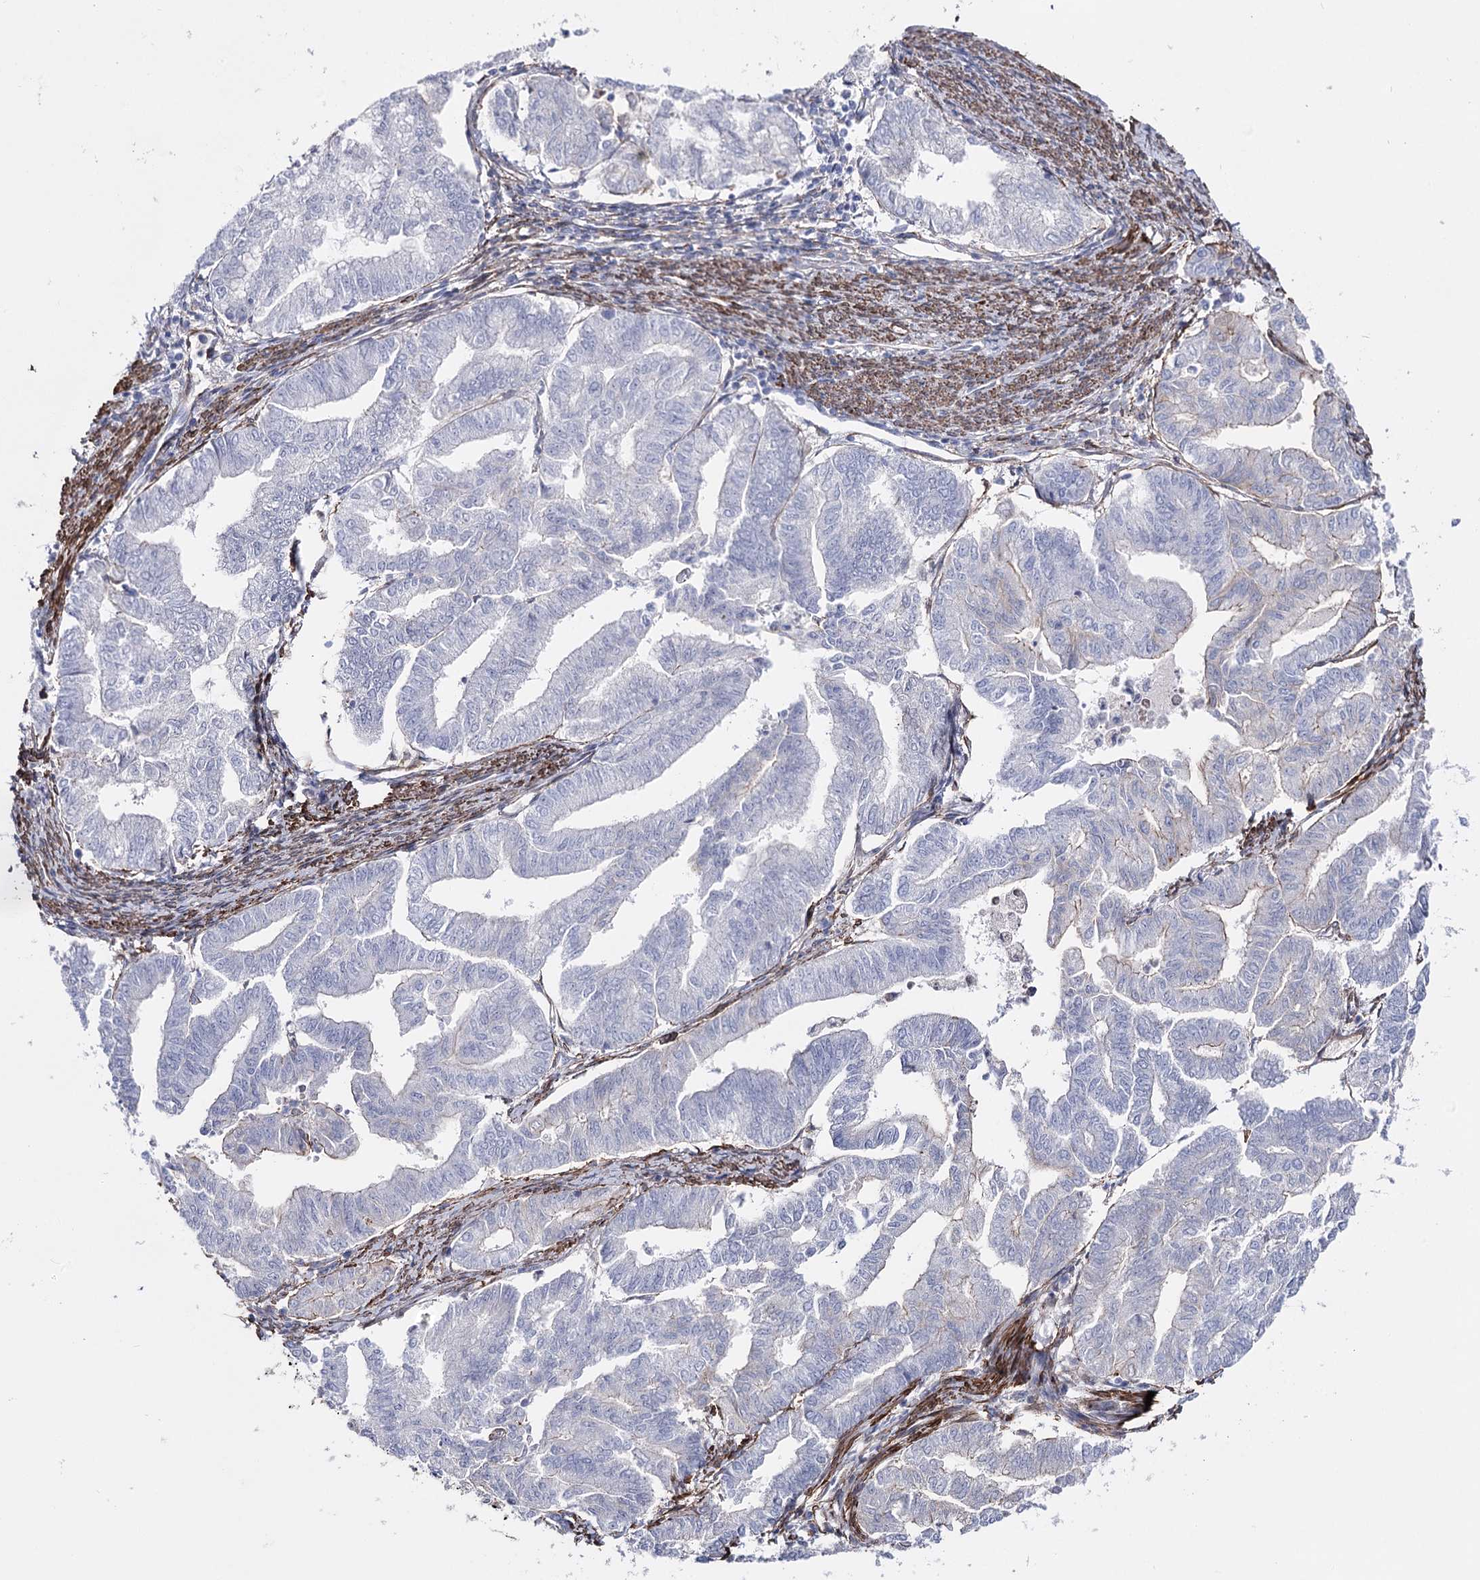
{"staining": {"intensity": "negative", "quantity": "none", "location": "none"}, "tissue": "endometrial cancer", "cell_type": "Tumor cells", "image_type": "cancer", "snomed": [{"axis": "morphology", "description": "Adenocarcinoma, NOS"}, {"axis": "topography", "description": "Endometrium"}], "caption": "Adenocarcinoma (endometrial) was stained to show a protein in brown. There is no significant staining in tumor cells.", "gene": "ARHGAP20", "patient": {"sex": "female", "age": 79}}